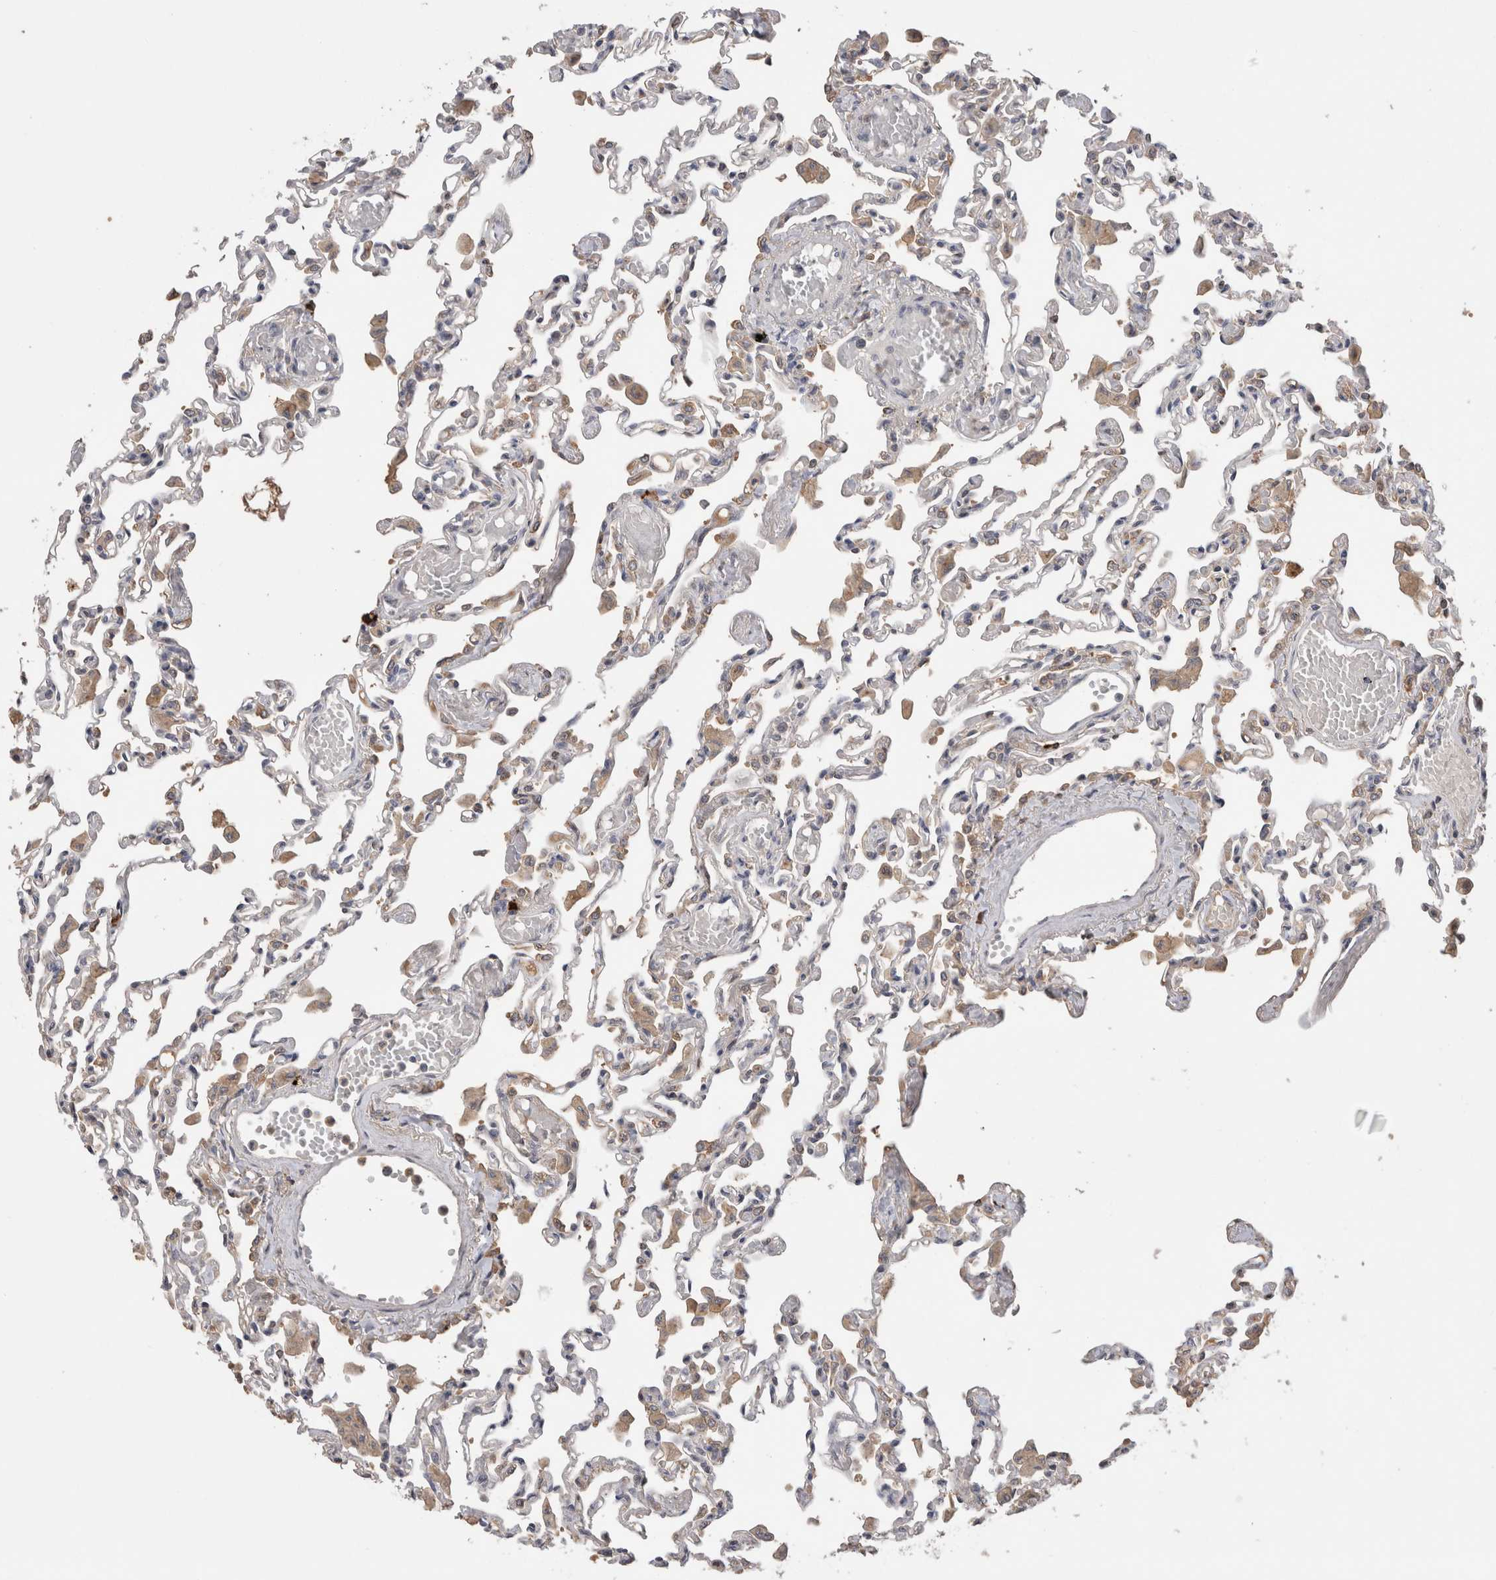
{"staining": {"intensity": "weak", "quantity": "<25%", "location": "cytoplasmic/membranous"}, "tissue": "lung", "cell_type": "Alveolar cells", "image_type": "normal", "snomed": [{"axis": "morphology", "description": "Normal tissue, NOS"}, {"axis": "topography", "description": "Bronchus"}, {"axis": "topography", "description": "Lung"}], "caption": "The image exhibits no significant positivity in alveolar cells of lung.", "gene": "PPP3CC", "patient": {"sex": "female", "age": 49}}